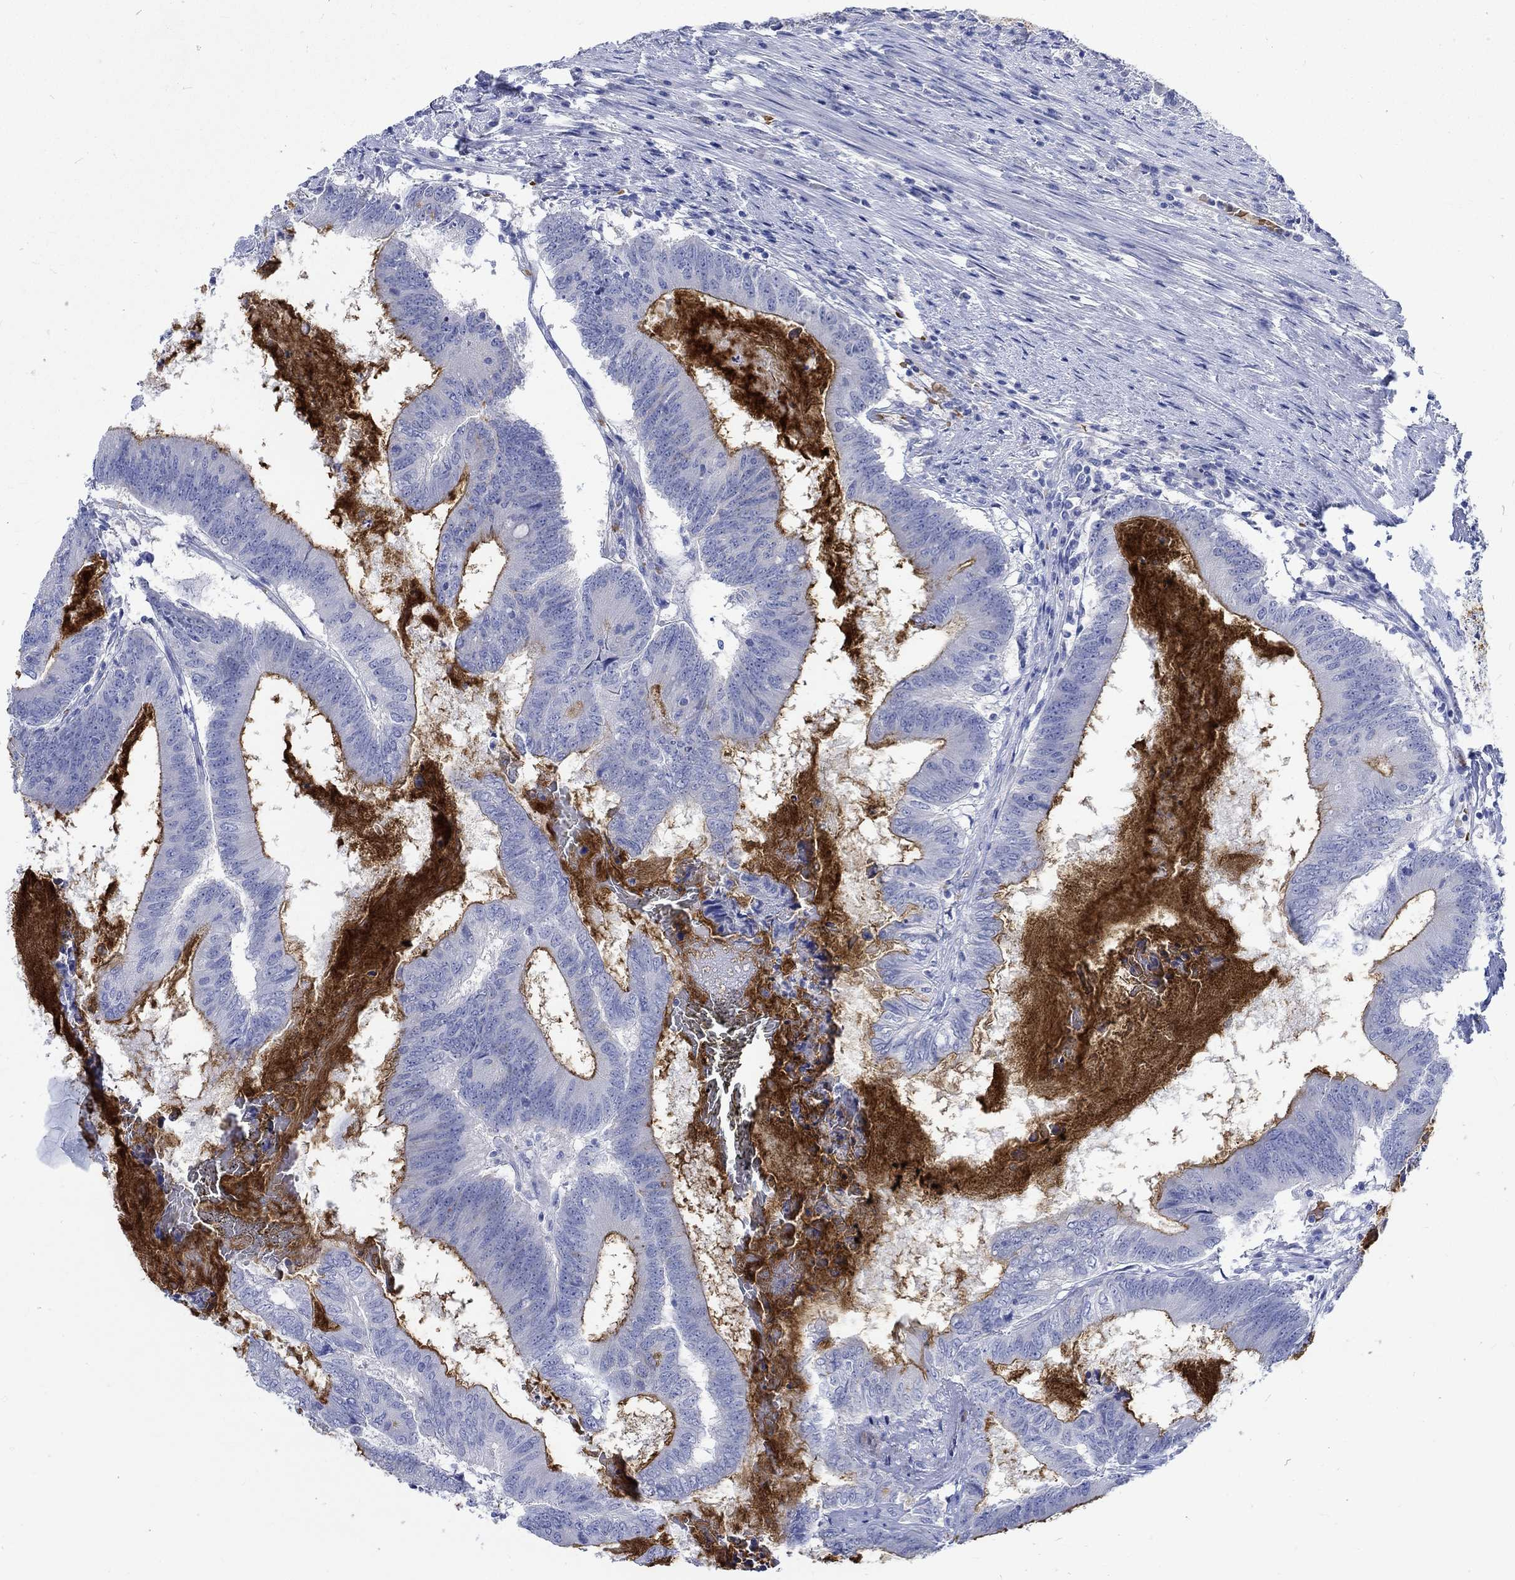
{"staining": {"intensity": "strong", "quantity": "25%-75%", "location": "cytoplasmic/membranous"}, "tissue": "colorectal cancer", "cell_type": "Tumor cells", "image_type": "cancer", "snomed": [{"axis": "morphology", "description": "Adenocarcinoma, NOS"}, {"axis": "topography", "description": "Colon"}], "caption": "Tumor cells demonstrate high levels of strong cytoplasmic/membranous positivity in about 25%-75% of cells in colorectal adenocarcinoma. (DAB (3,3'-diaminobenzidine) IHC, brown staining for protein, blue staining for nuclei).", "gene": "KCNA1", "patient": {"sex": "female", "age": 70}}